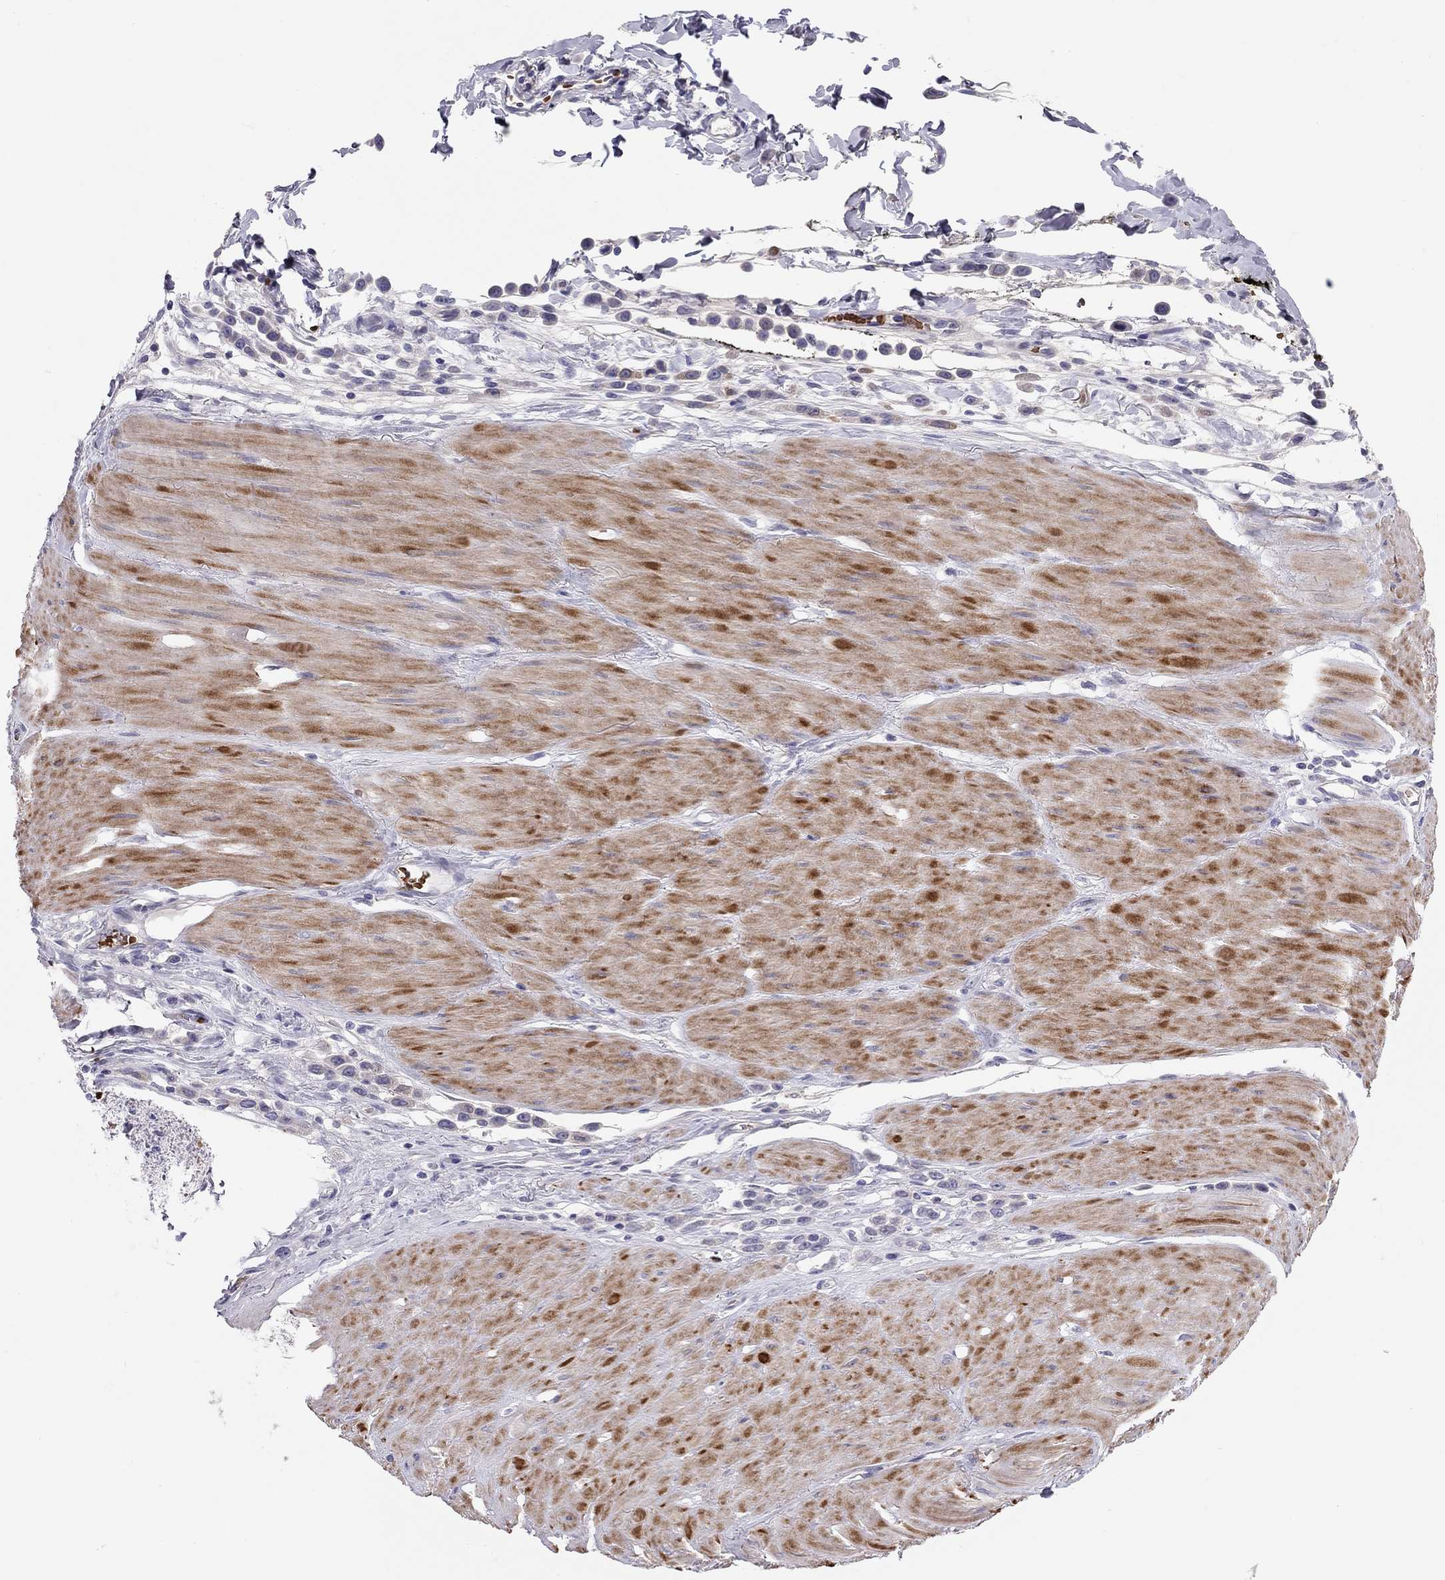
{"staining": {"intensity": "negative", "quantity": "none", "location": "none"}, "tissue": "stomach cancer", "cell_type": "Tumor cells", "image_type": "cancer", "snomed": [{"axis": "morphology", "description": "Adenocarcinoma, NOS"}, {"axis": "topography", "description": "Stomach"}], "caption": "IHC histopathology image of human stomach cancer stained for a protein (brown), which demonstrates no expression in tumor cells.", "gene": "FRMD1", "patient": {"sex": "male", "age": 47}}